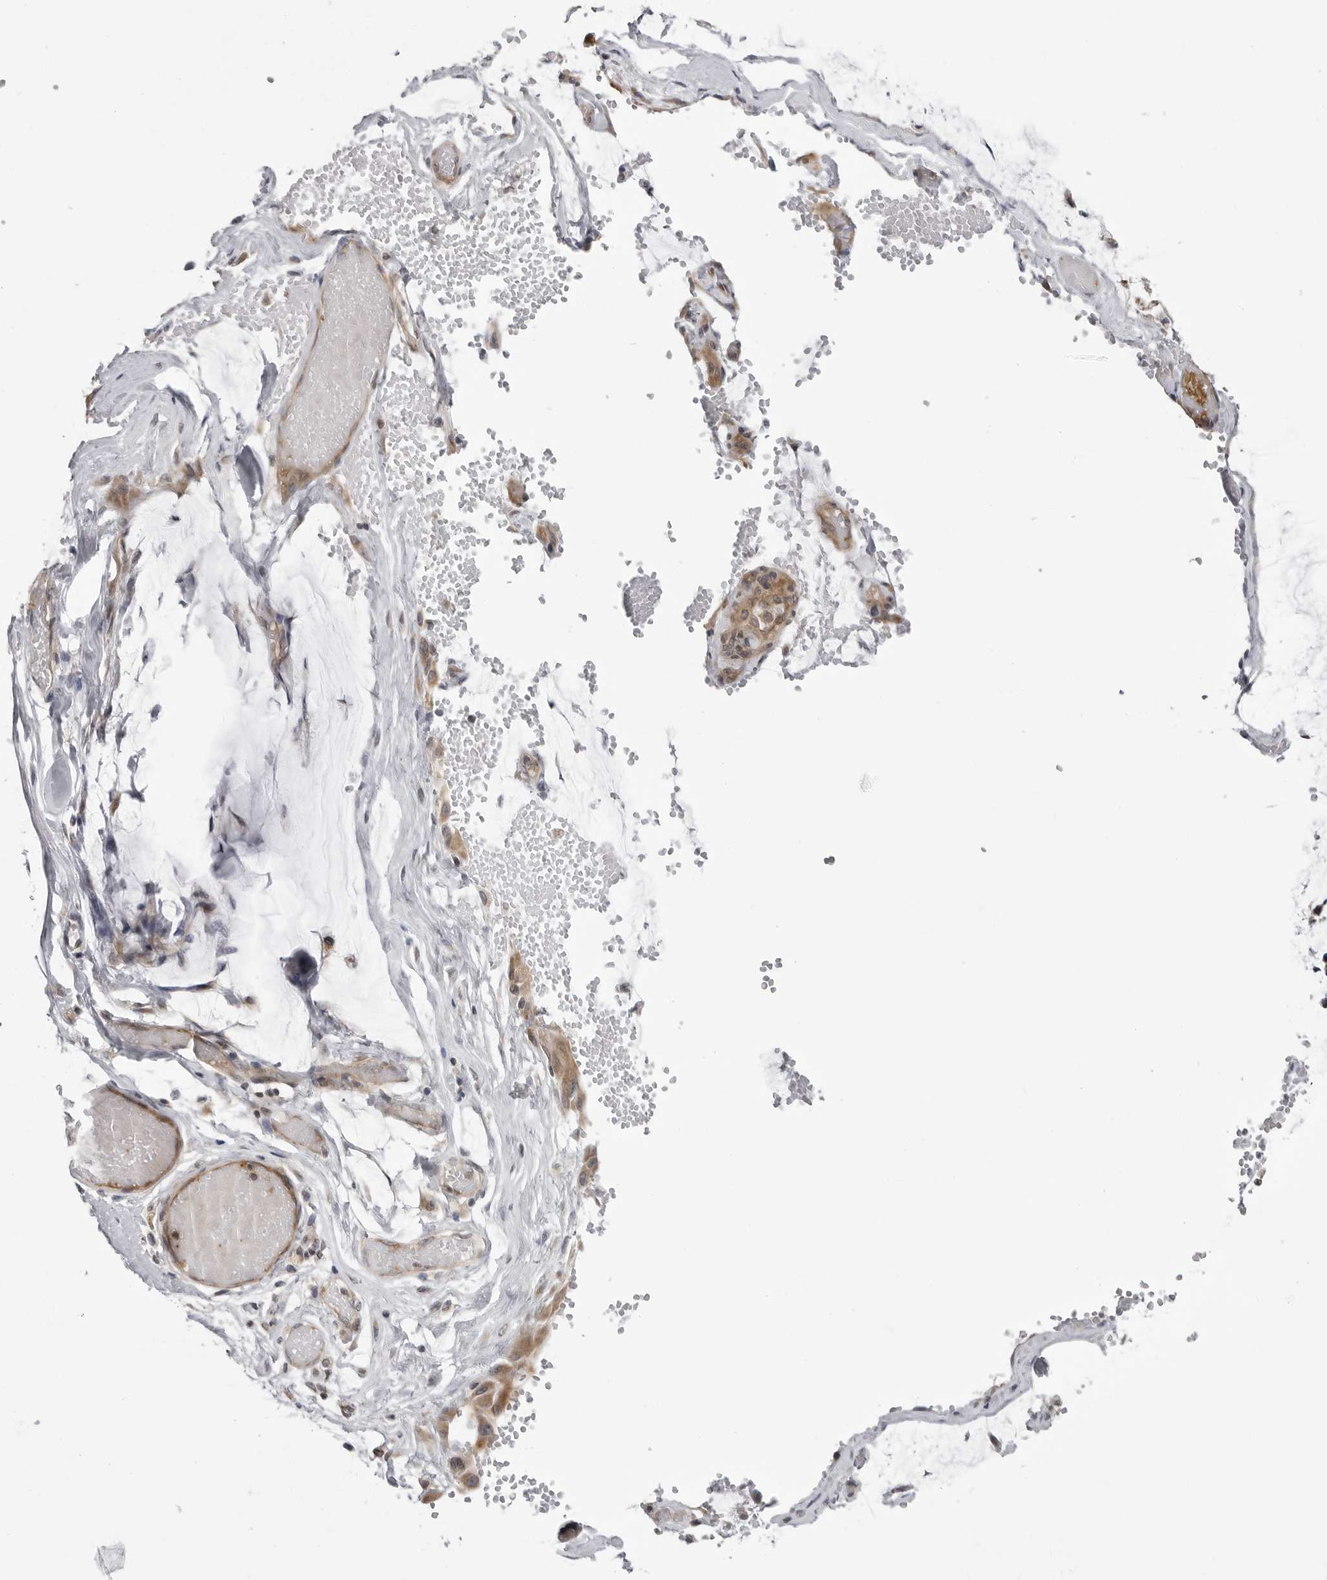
{"staining": {"intensity": "weak", "quantity": "25%-75%", "location": "cytoplasmic/membranous"}, "tissue": "ovarian cancer", "cell_type": "Tumor cells", "image_type": "cancer", "snomed": [{"axis": "morphology", "description": "Cystadenocarcinoma, mucinous, NOS"}, {"axis": "topography", "description": "Ovary"}], "caption": "Tumor cells show low levels of weak cytoplasmic/membranous expression in approximately 25%-75% of cells in human ovarian cancer (mucinous cystadenocarcinoma).", "gene": "CCDC18", "patient": {"sex": "female", "age": 39}}